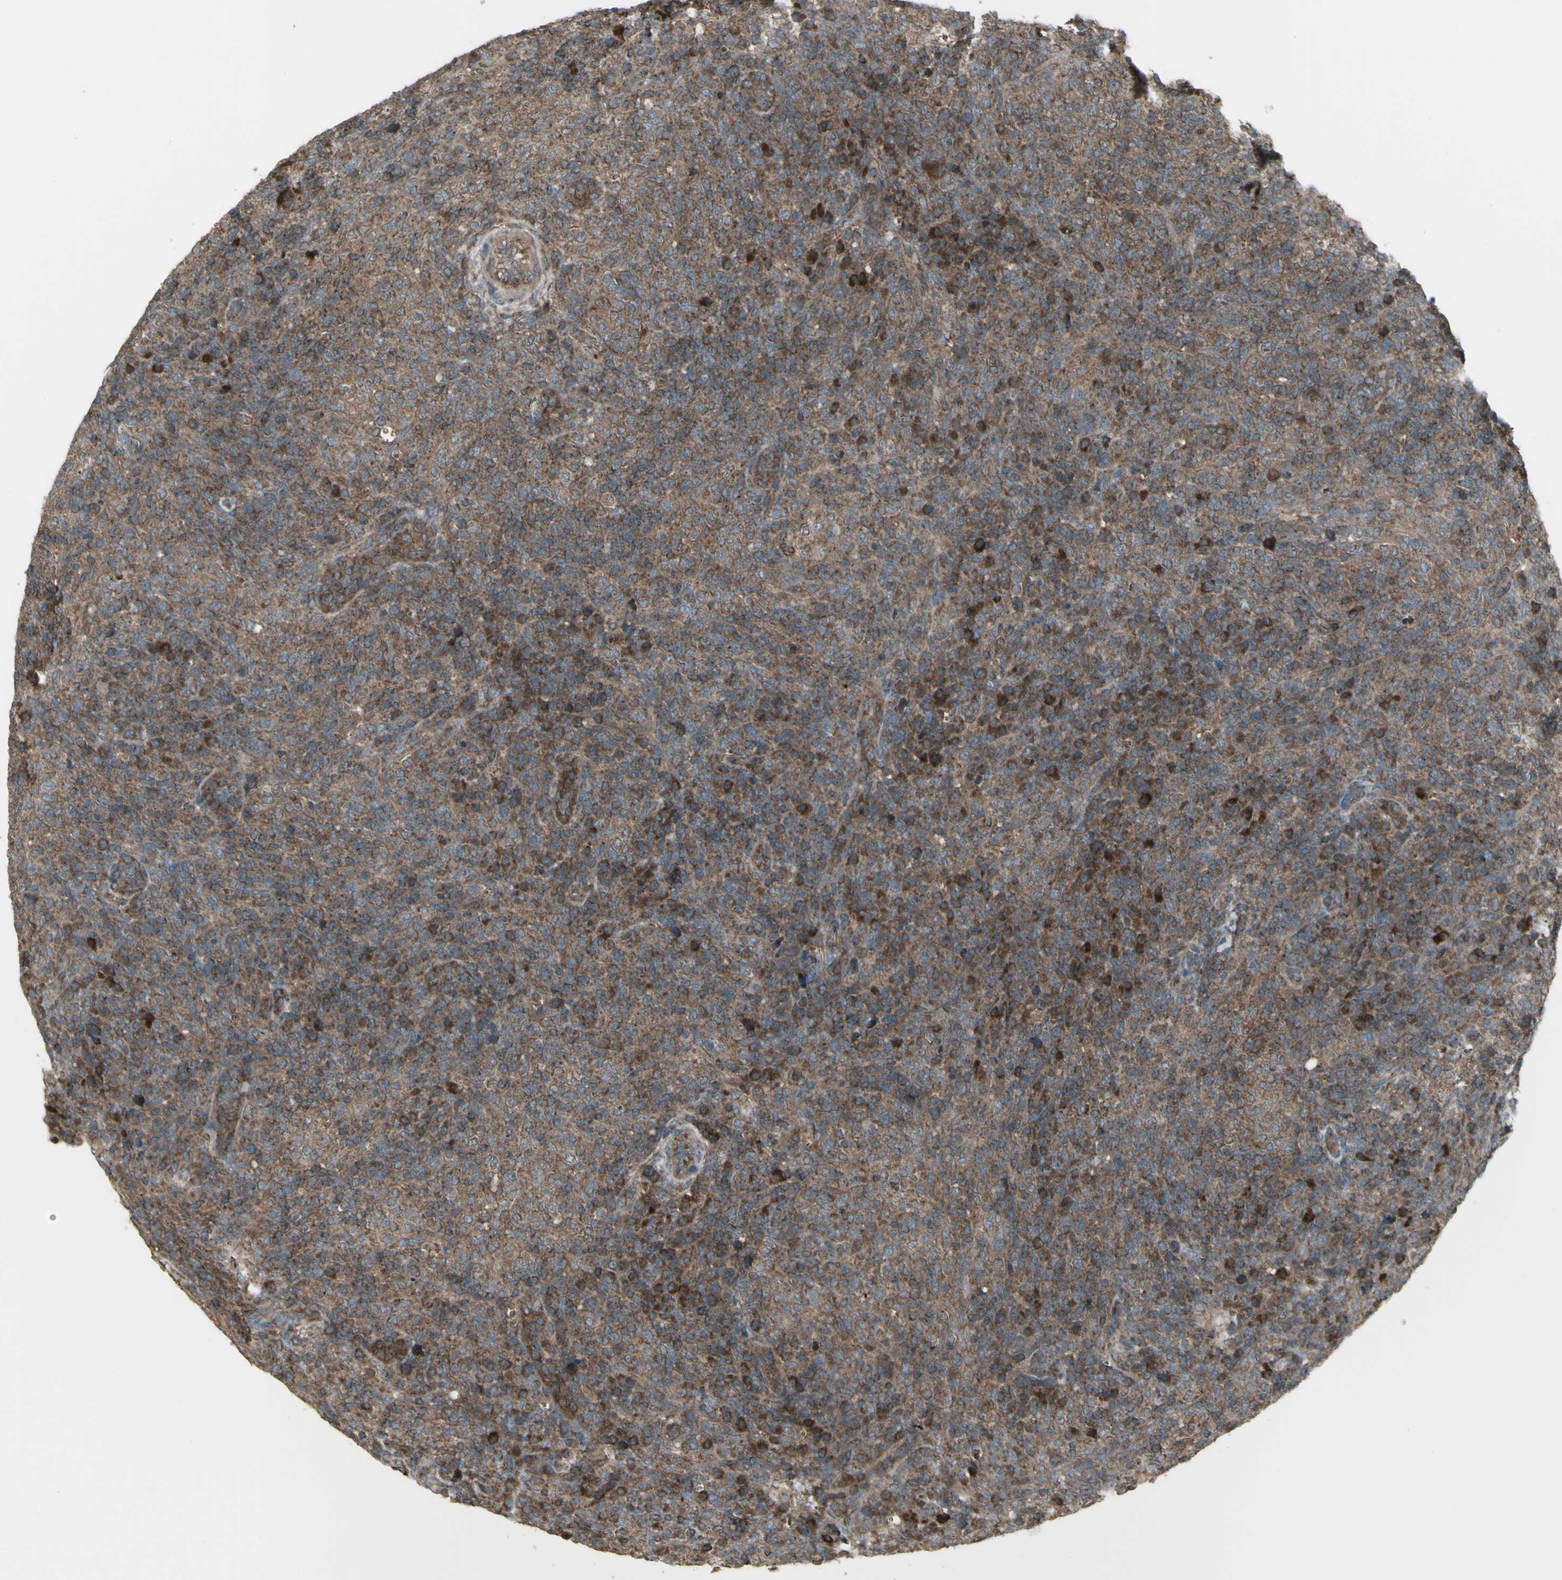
{"staining": {"intensity": "moderate", "quantity": "<25%", "location": "cytoplasmic/membranous"}, "tissue": "lymphoma", "cell_type": "Tumor cells", "image_type": "cancer", "snomed": [{"axis": "morphology", "description": "Malignant lymphoma, non-Hodgkin's type, High grade"}, {"axis": "topography", "description": "Lymph node"}], "caption": "High-magnification brightfield microscopy of lymphoma stained with DAB (brown) and counterstained with hematoxylin (blue). tumor cells exhibit moderate cytoplasmic/membranous positivity is present in approximately<25% of cells.", "gene": "SHC1", "patient": {"sex": "female", "age": 76}}